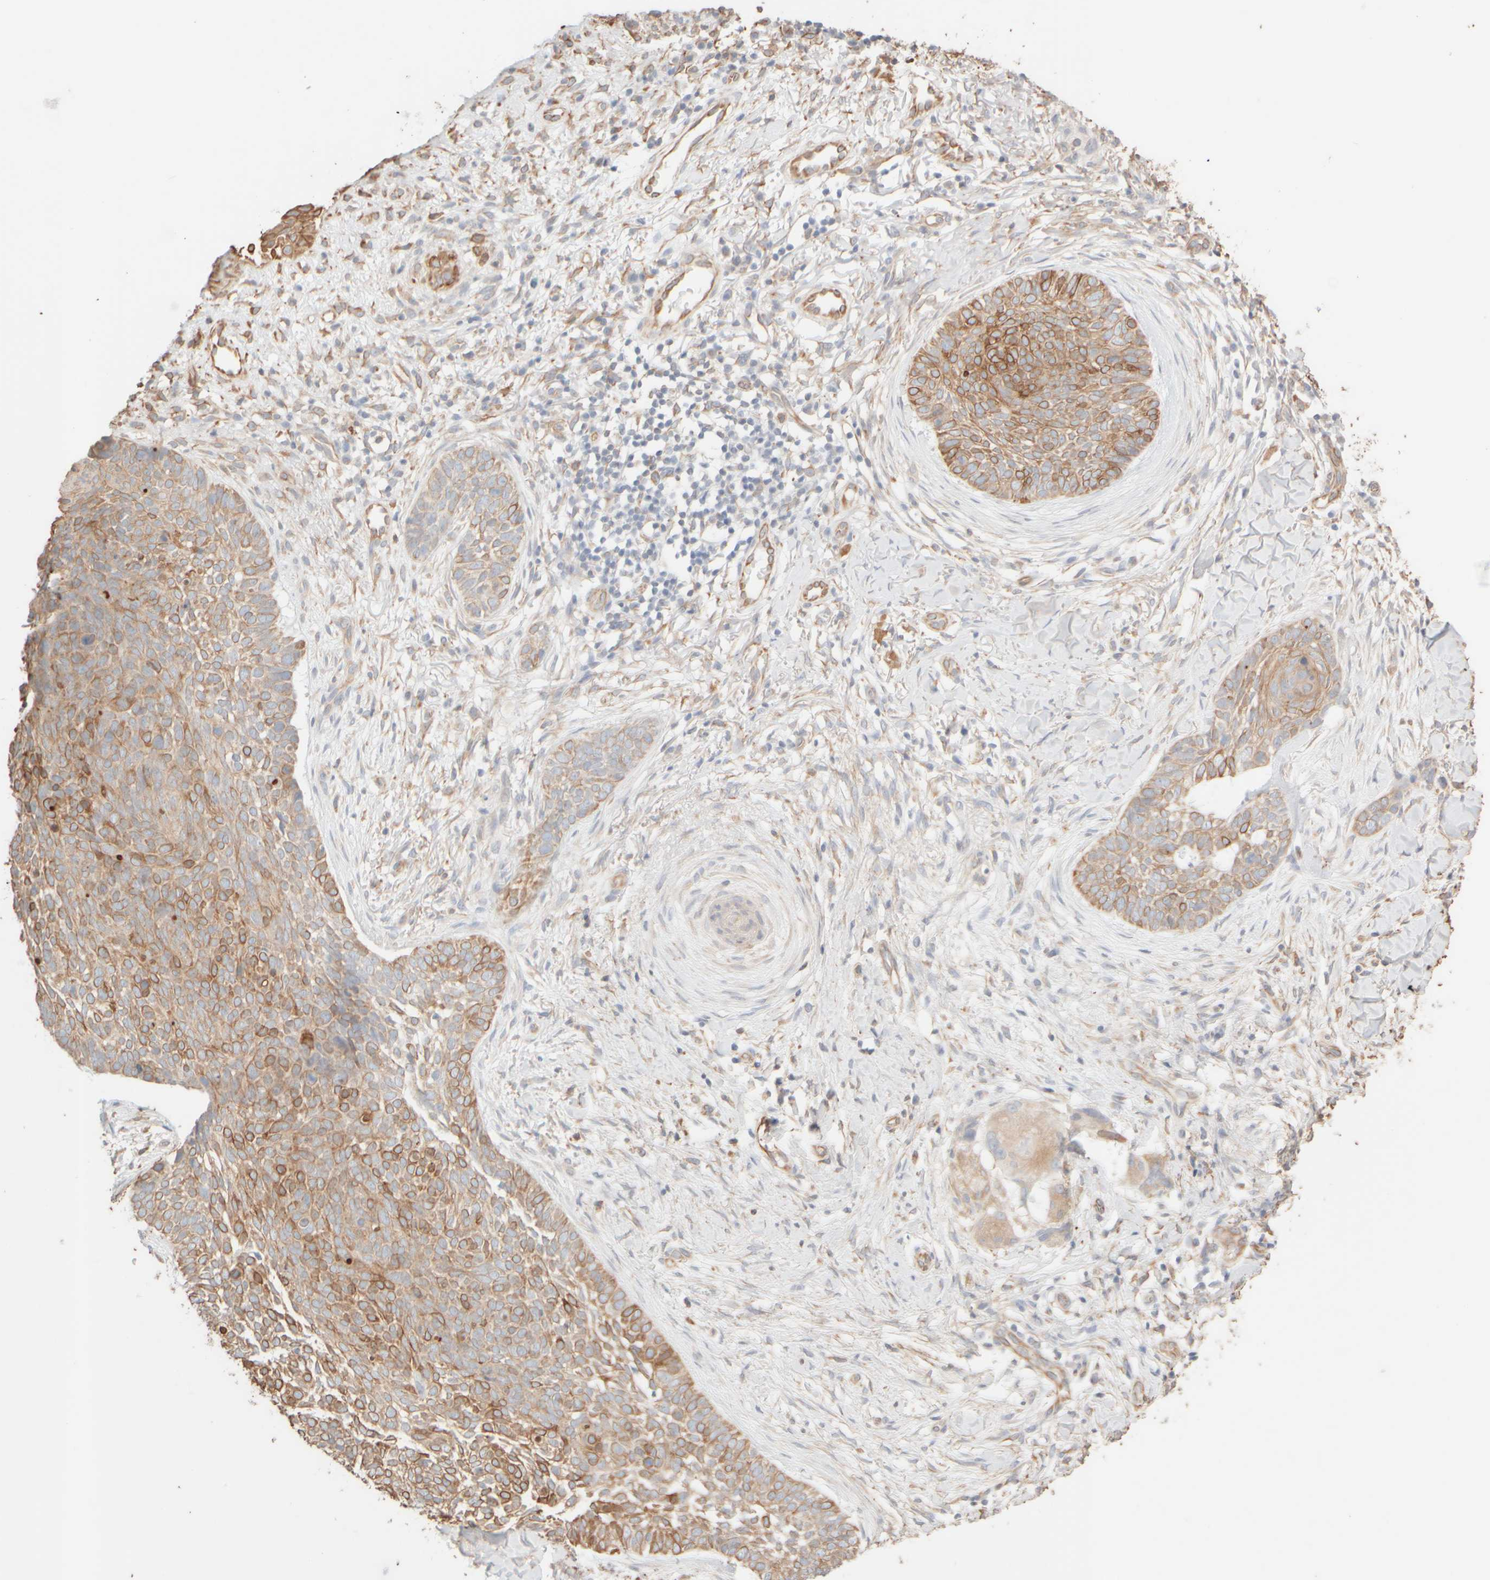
{"staining": {"intensity": "moderate", "quantity": ">75%", "location": "cytoplasmic/membranous"}, "tissue": "skin cancer", "cell_type": "Tumor cells", "image_type": "cancer", "snomed": [{"axis": "morphology", "description": "Normal tissue, NOS"}, {"axis": "morphology", "description": "Basal cell carcinoma"}, {"axis": "topography", "description": "Skin"}], "caption": "A brown stain labels moderate cytoplasmic/membranous staining of a protein in human skin cancer (basal cell carcinoma) tumor cells. (brown staining indicates protein expression, while blue staining denotes nuclei).", "gene": "KRT15", "patient": {"sex": "male", "age": 67}}